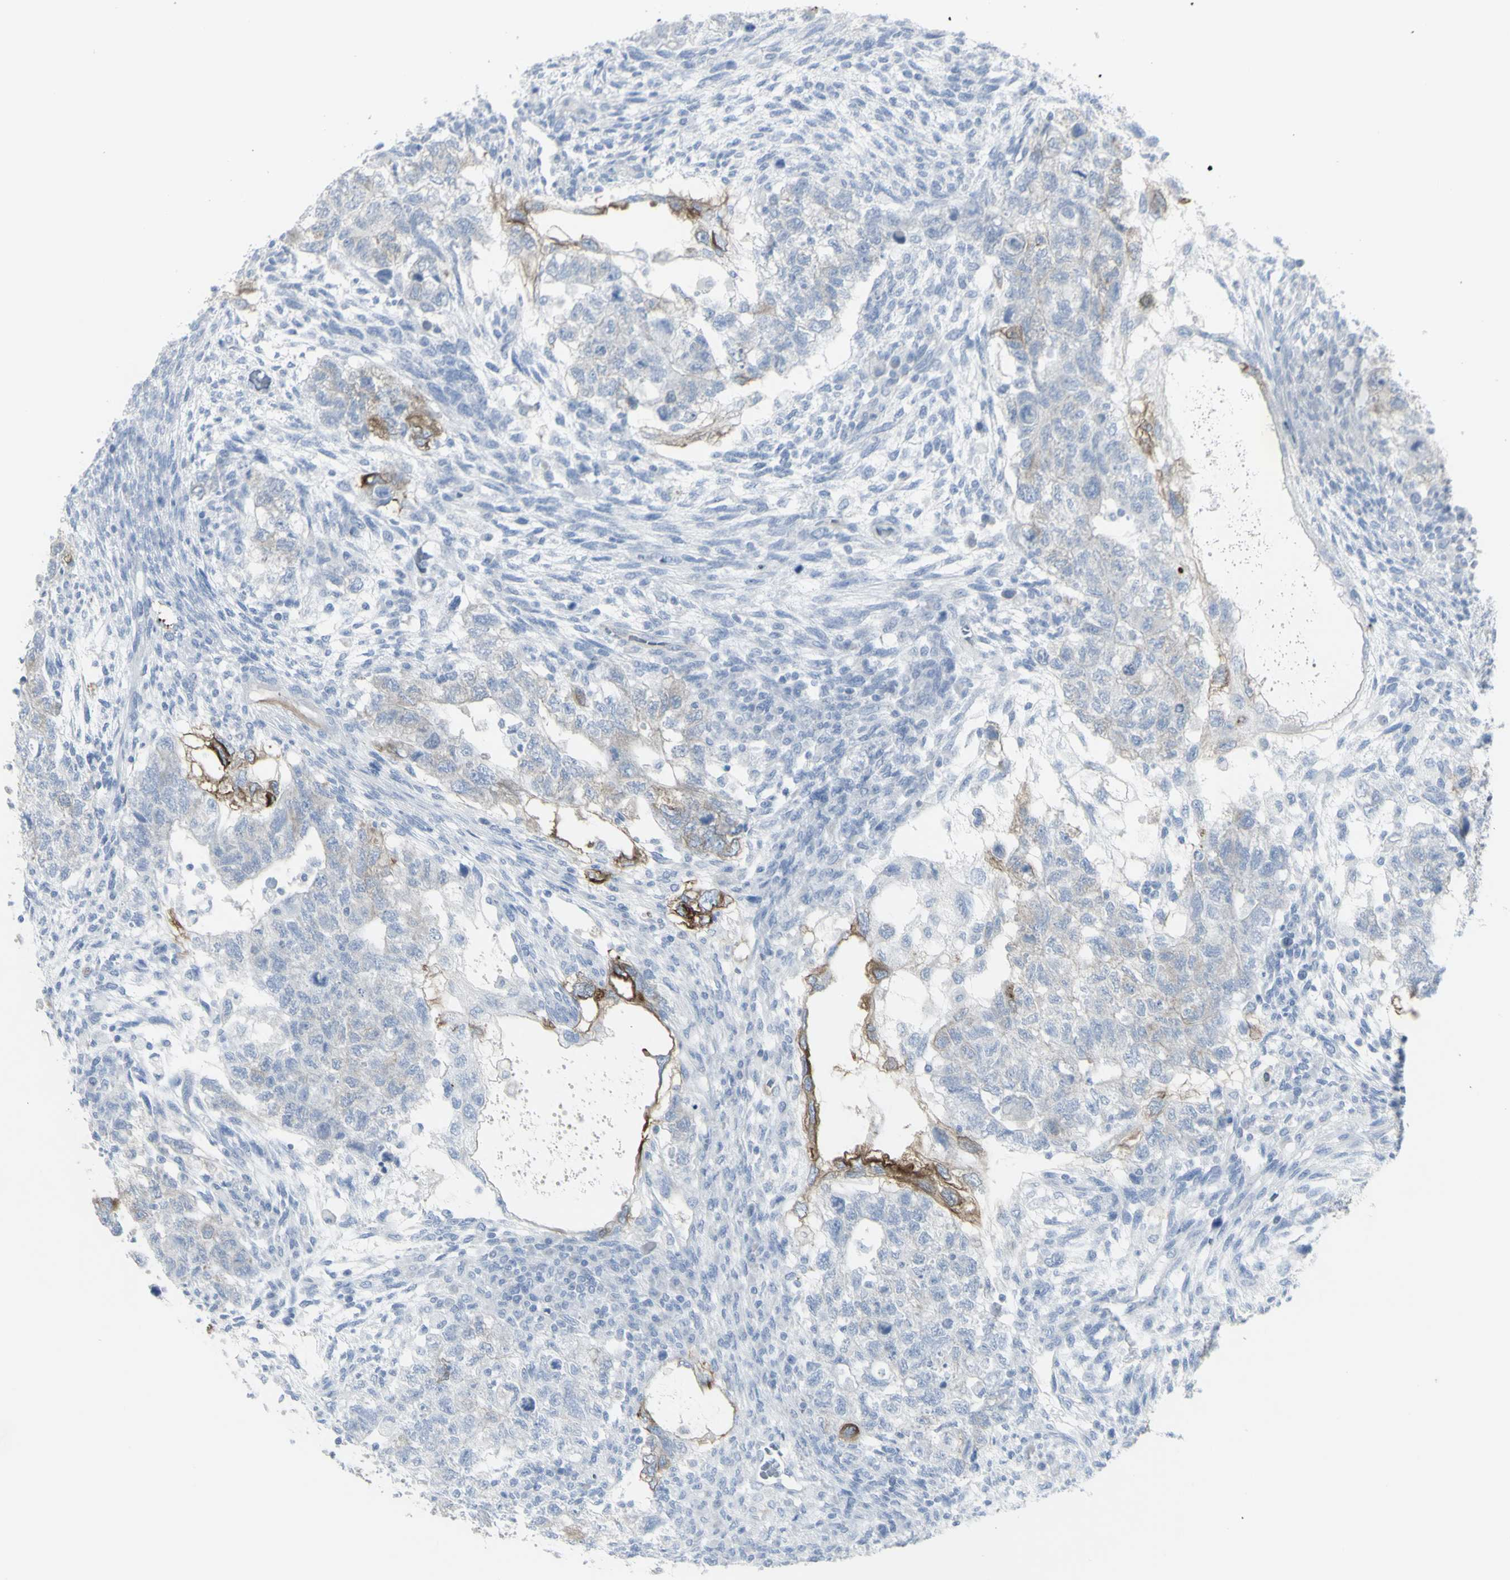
{"staining": {"intensity": "moderate", "quantity": "<25%", "location": "cytoplasmic/membranous"}, "tissue": "testis cancer", "cell_type": "Tumor cells", "image_type": "cancer", "snomed": [{"axis": "morphology", "description": "Normal tissue, NOS"}, {"axis": "morphology", "description": "Carcinoma, Embryonal, NOS"}, {"axis": "topography", "description": "Testis"}], "caption": "Immunohistochemistry (IHC) of human testis cancer demonstrates low levels of moderate cytoplasmic/membranous staining in approximately <25% of tumor cells.", "gene": "ENSG00000198211", "patient": {"sex": "male", "age": 36}}